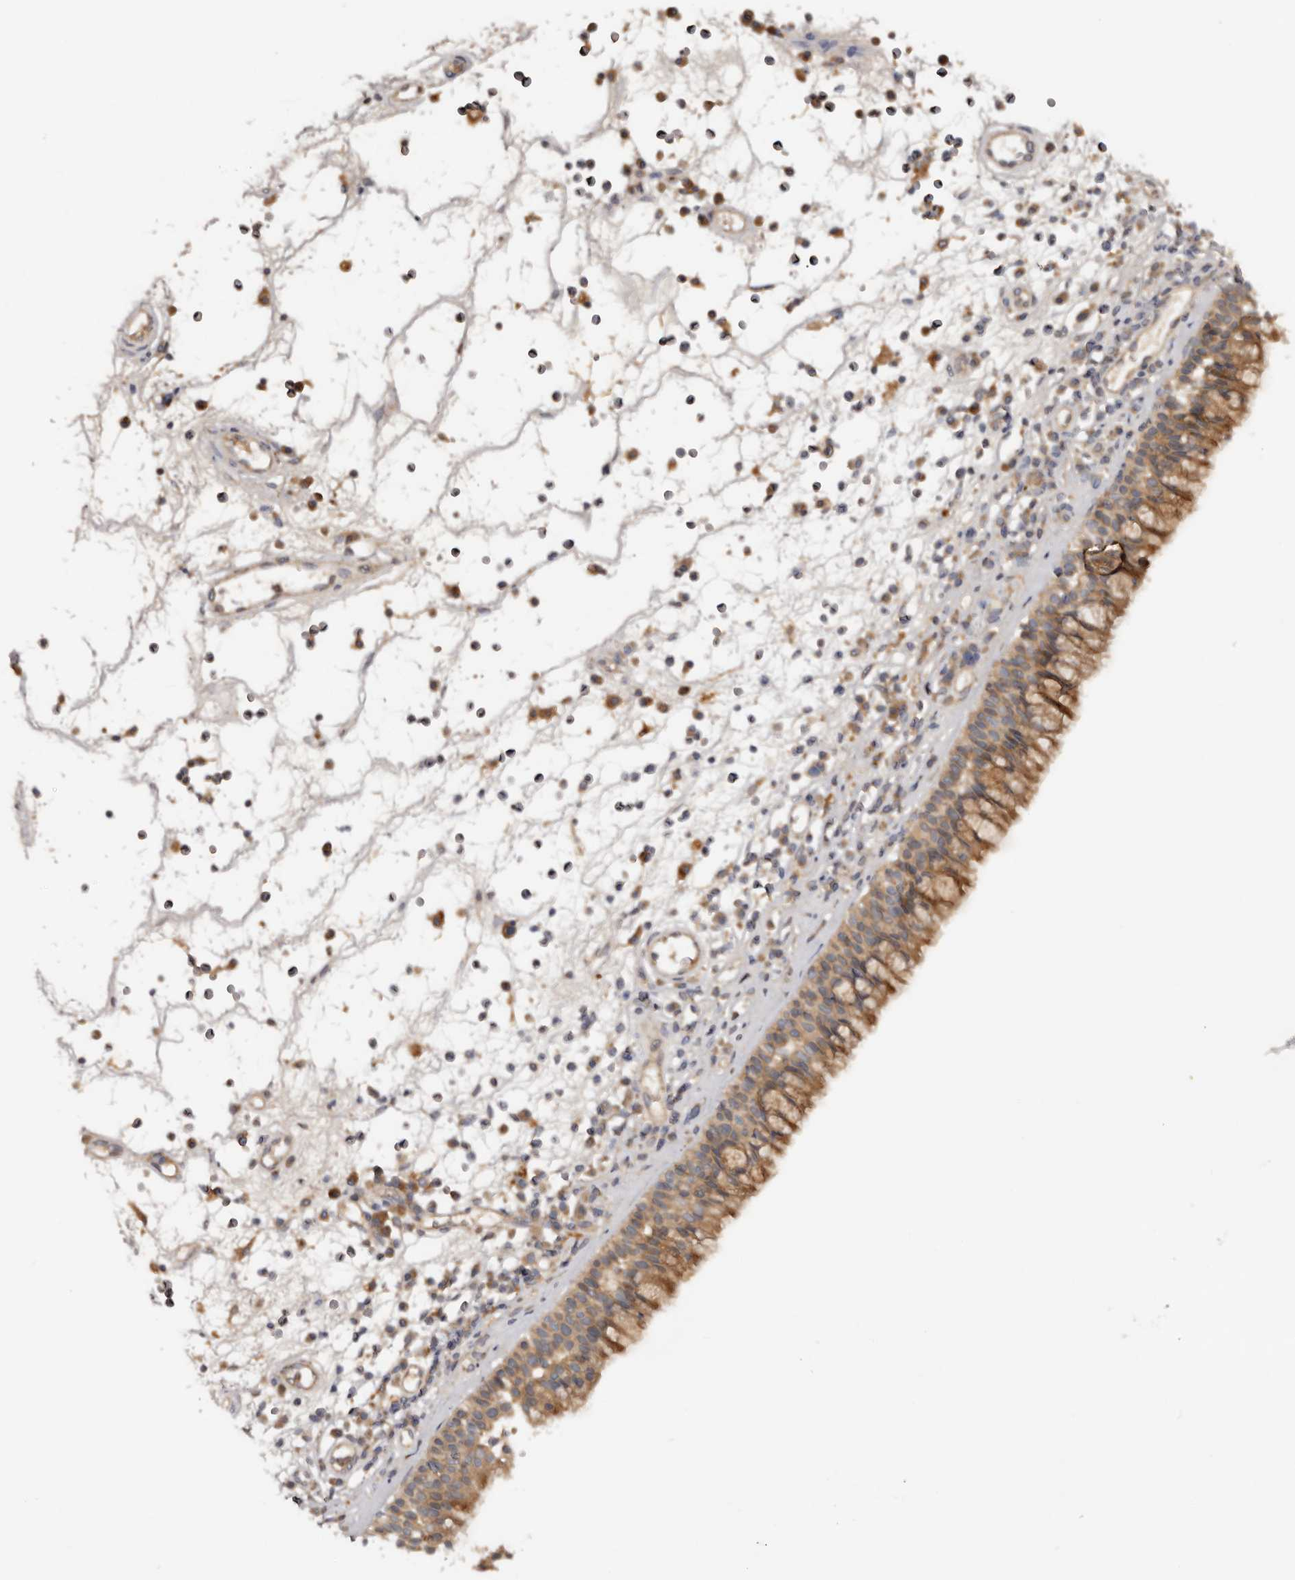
{"staining": {"intensity": "strong", "quantity": ">75%", "location": "cytoplasmic/membranous"}, "tissue": "nasopharynx", "cell_type": "Respiratory epithelial cells", "image_type": "normal", "snomed": [{"axis": "morphology", "description": "Normal tissue, NOS"}, {"axis": "morphology", "description": "Inflammation, NOS"}, {"axis": "morphology", "description": "Malignant melanoma, Metastatic site"}, {"axis": "topography", "description": "Nasopharynx"}], "caption": "IHC photomicrograph of normal nasopharynx stained for a protein (brown), which demonstrates high levels of strong cytoplasmic/membranous expression in approximately >75% of respiratory epithelial cells.", "gene": "PKIB", "patient": {"sex": "male", "age": 70}}